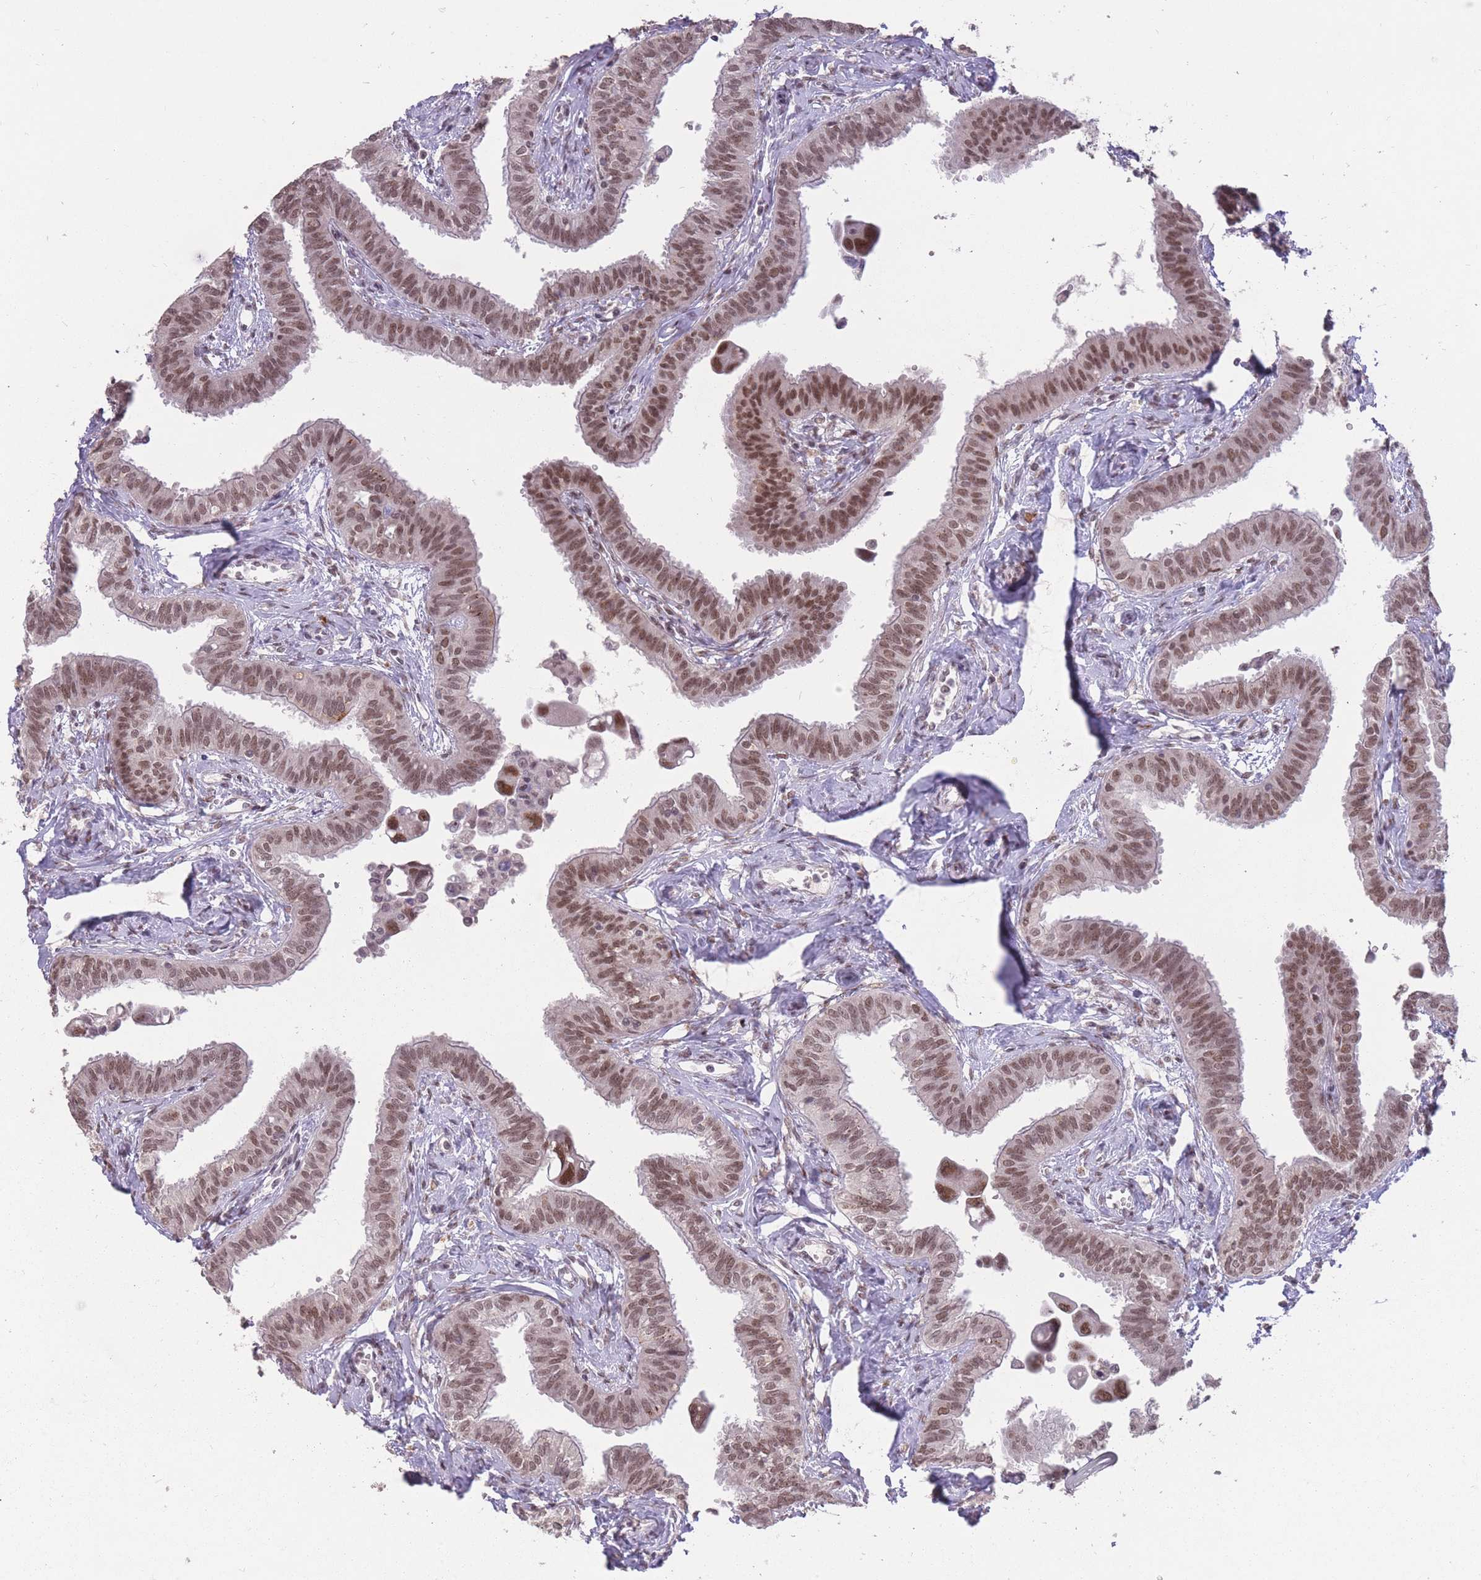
{"staining": {"intensity": "moderate", "quantity": ">75%", "location": "nuclear"}, "tissue": "fallopian tube", "cell_type": "Glandular cells", "image_type": "normal", "snomed": [{"axis": "morphology", "description": "Normal tissue, NOS"}, {"axis": "morphology", "description": "Carcinoma, NOS"}, {"axis": "topography", "description": "Fallopian tube"}, {"axis": "topography", "description": "Ovary"}], "caption": "Protein staining reveals moderate nuclear expression in approximately >75% of glandular cells in unremarkable fallopian tube.", "gene": "HNRNPUL1", "patient": {"sex": "female", "age": 59}}